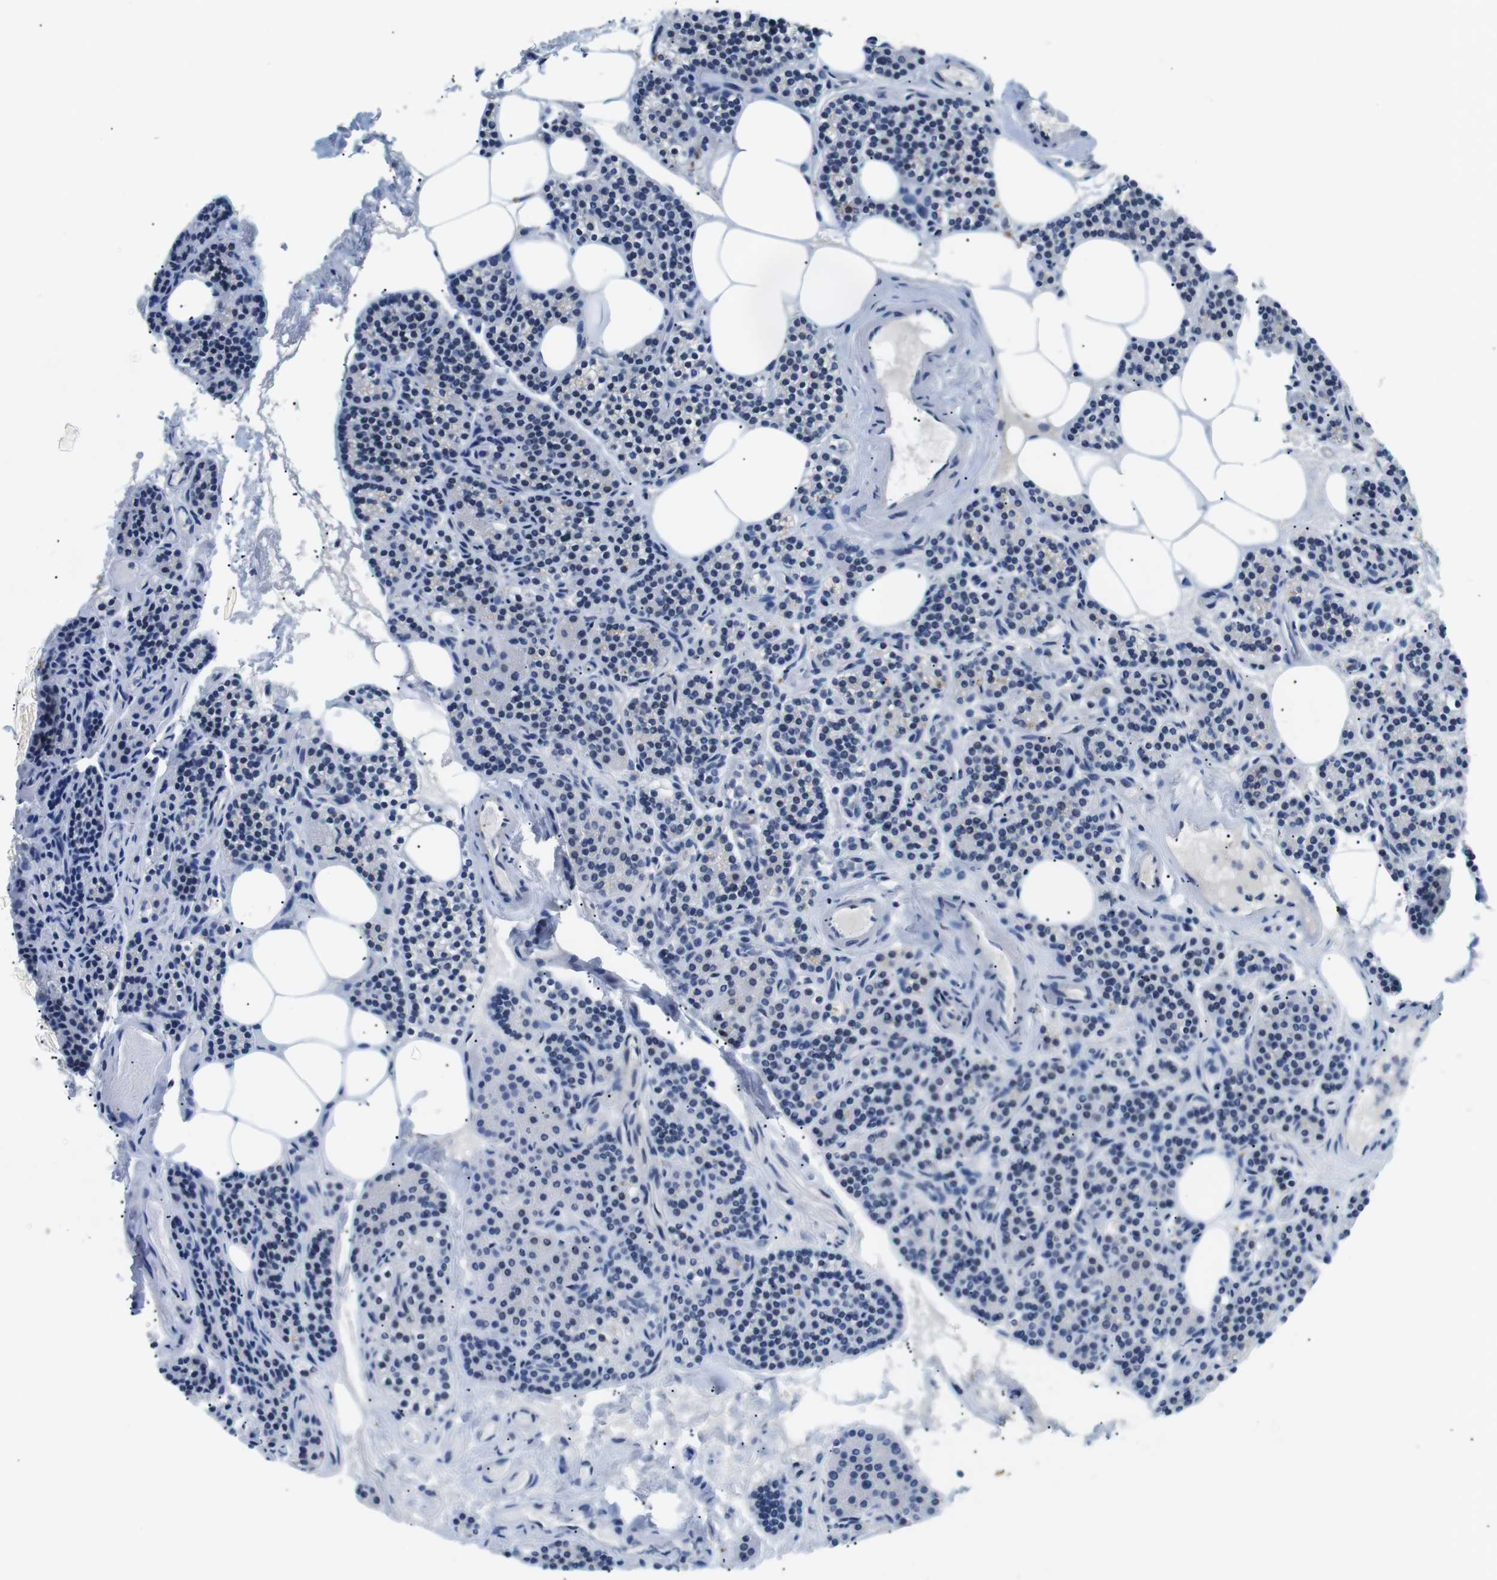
{"staining": {"intensity": "negative", "quantity": "none", "location": "none"}, "tissue": "parathyroid gland", "cell_type": "Glandular cells", "image_type": "normal", "snomed": [{"axis": "morphology", "description": "Normal tissue, NOS"}, {"axis": "morphology", "description": "Adenoma, NOS"}, {"axis": "topography", "description": "Parathyroid gland"}], "caption": "The IHC micrograph has no significant positivity in glandular cells of parathyroid gland.", "gene": "PHLDA1", "patient": {"sex": "female", "age": 74}}